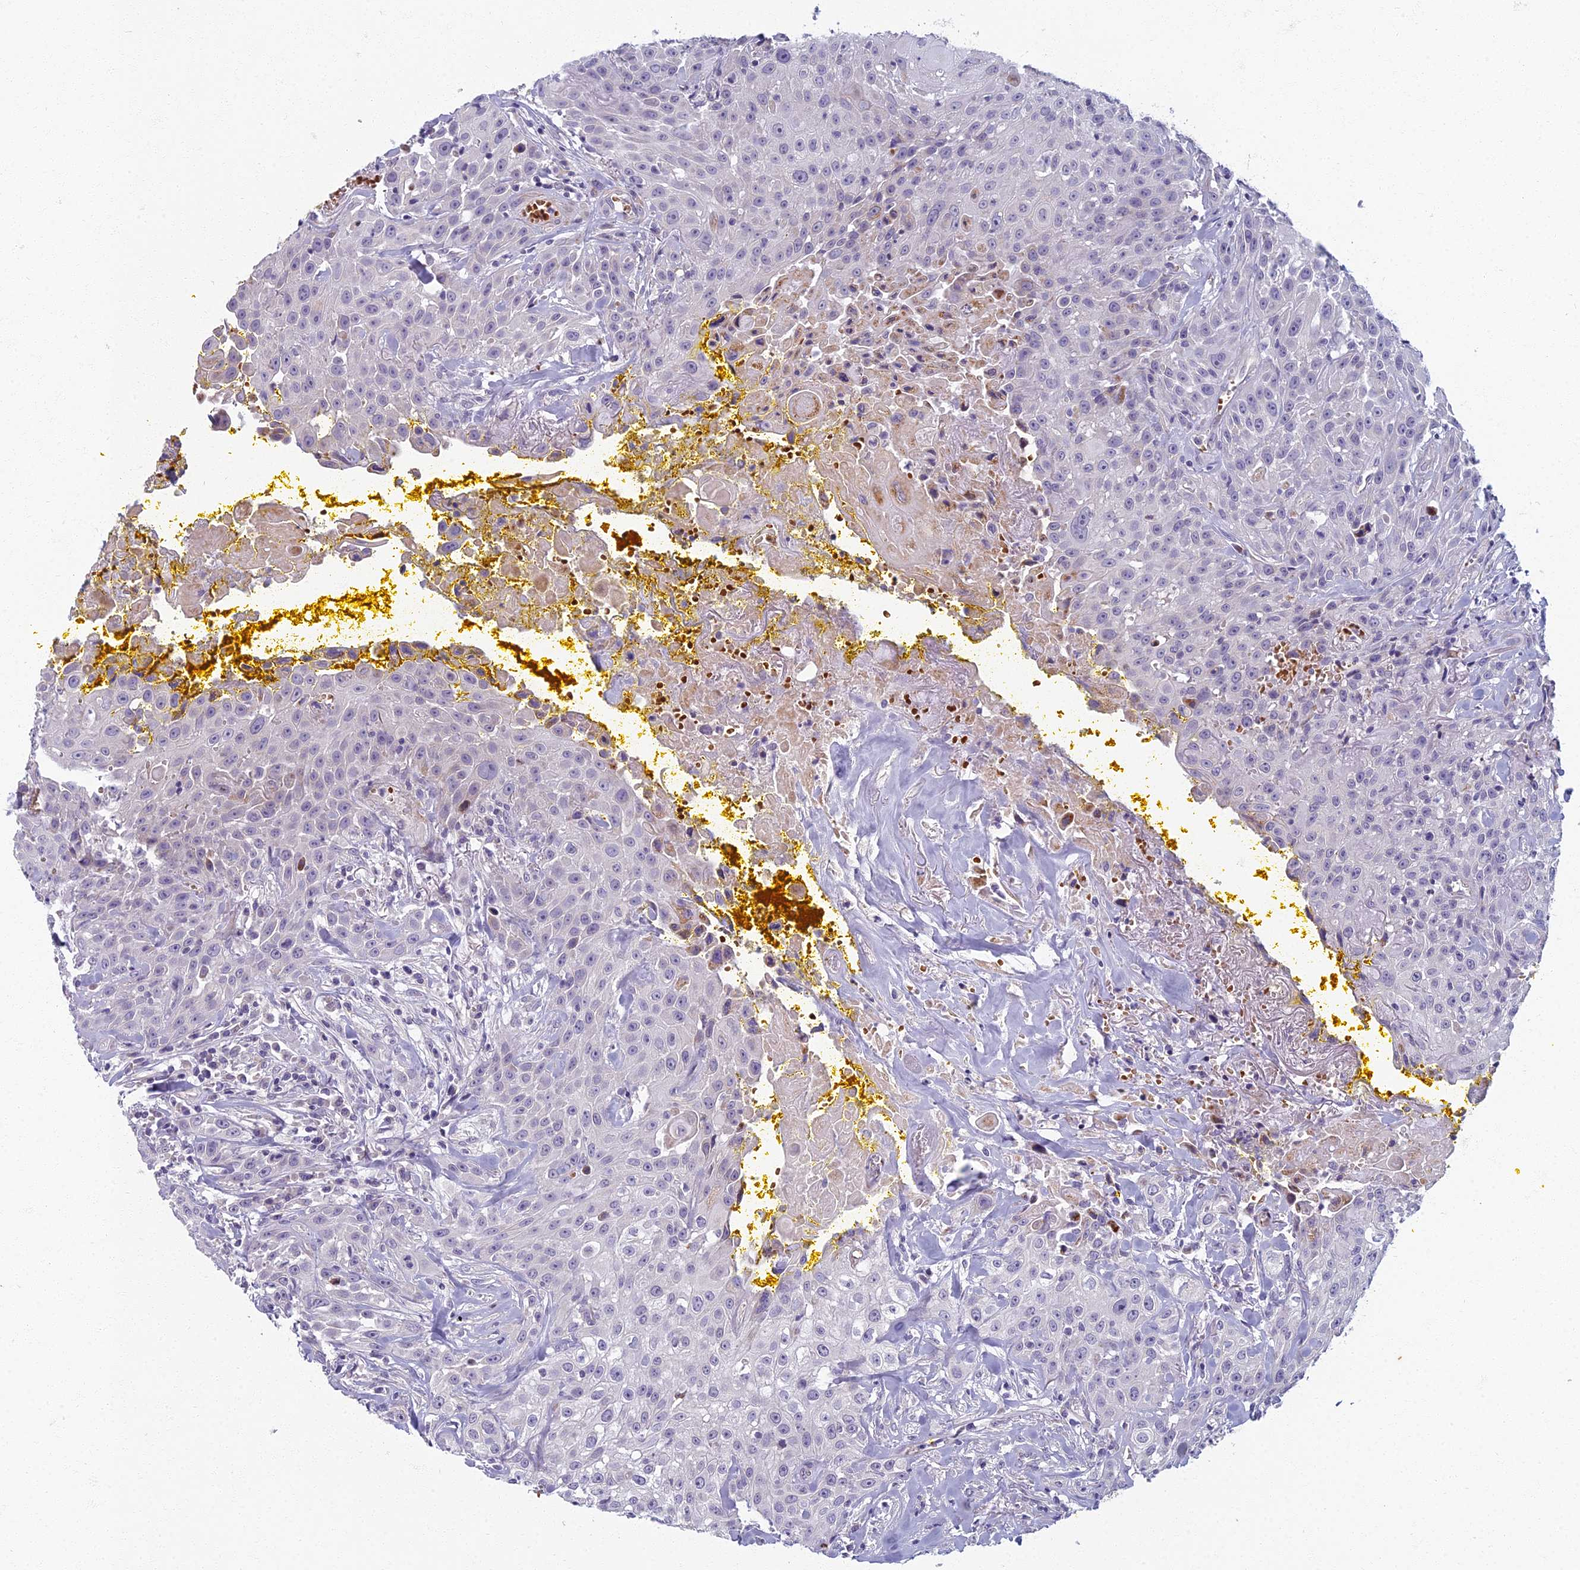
{"staining": {"intensity": "negative", "quantity": "none", "location": "none"}, "tissue": "head and neck cancer", "cell_type": "Tumor cells", "image_type": "cancer", "snomed": [{"axis": "morphology", "description": "Squamous cell carcinoma, NOS"}, {"axis": "topography", "description": "Oral tissue"}, {"axis": "topography", "description": "Head-Neck"}], "caption": "Head and neck cancer stained for a protein using IHC shows no staining tumor cells.", "gene": "ARL15", "patient": {"sex": "female", "age": 82}}